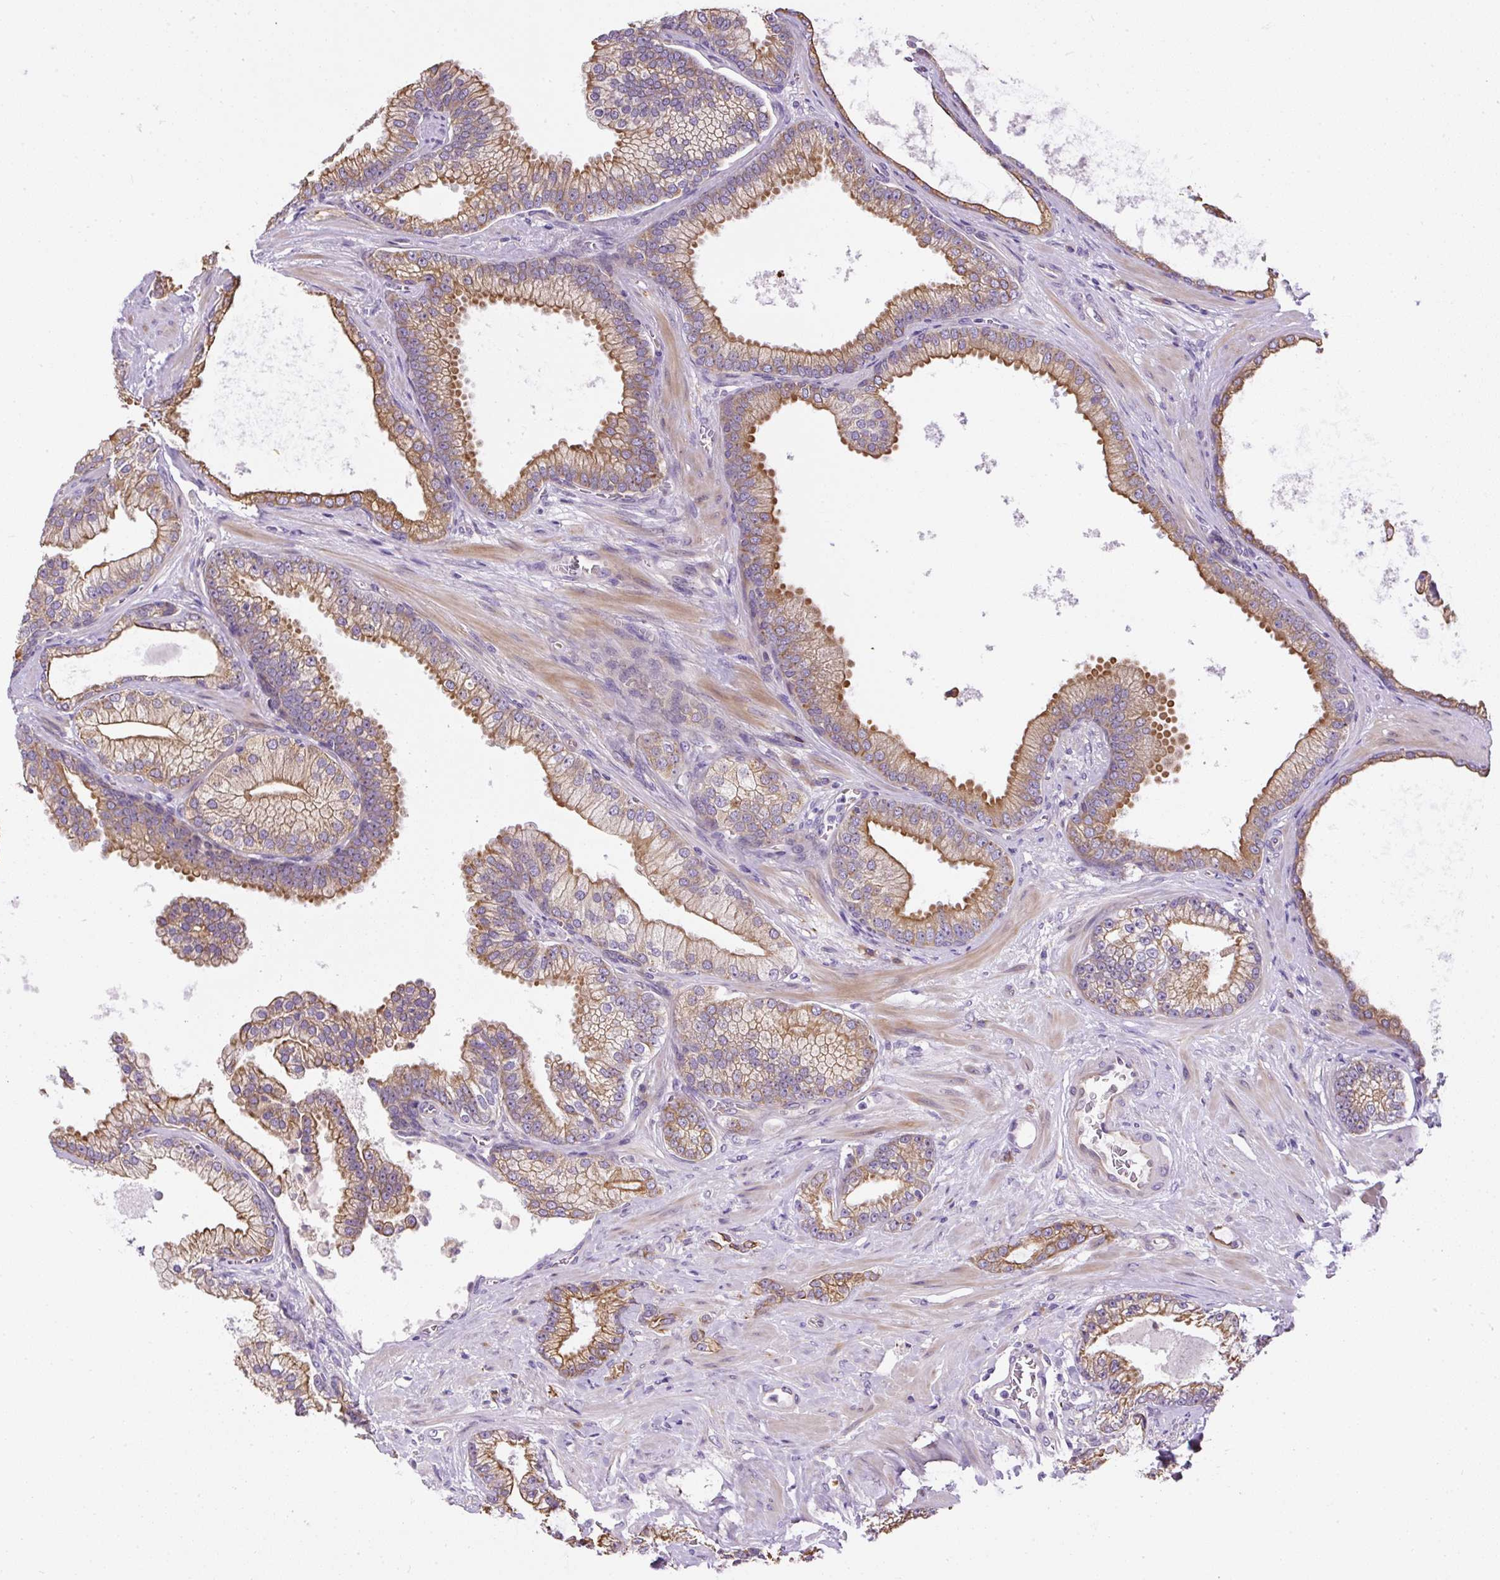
{"staining": {"intensity": "moderate", "quantity": ">75%", "location": "cytoplasmic/membranous"}, "tissue": "prostate cancer", "cell_type": "Tumor cells", "image_type": "cancer", "snomed": [{"axis": "morphology", "description": "Adenocarcinoma, High grade"}, {"axis": "topography", "description": "Prostate"}], "caption": "Moderate cytoplasmic/membranous positivity for a protein is seen in approximately >75% of tumor cells of prostate adenocarcinoma (high-grade) using immunohistochemistry.", "gene": "FAM149A", "patient": {"sex": "male", "age": 68}}